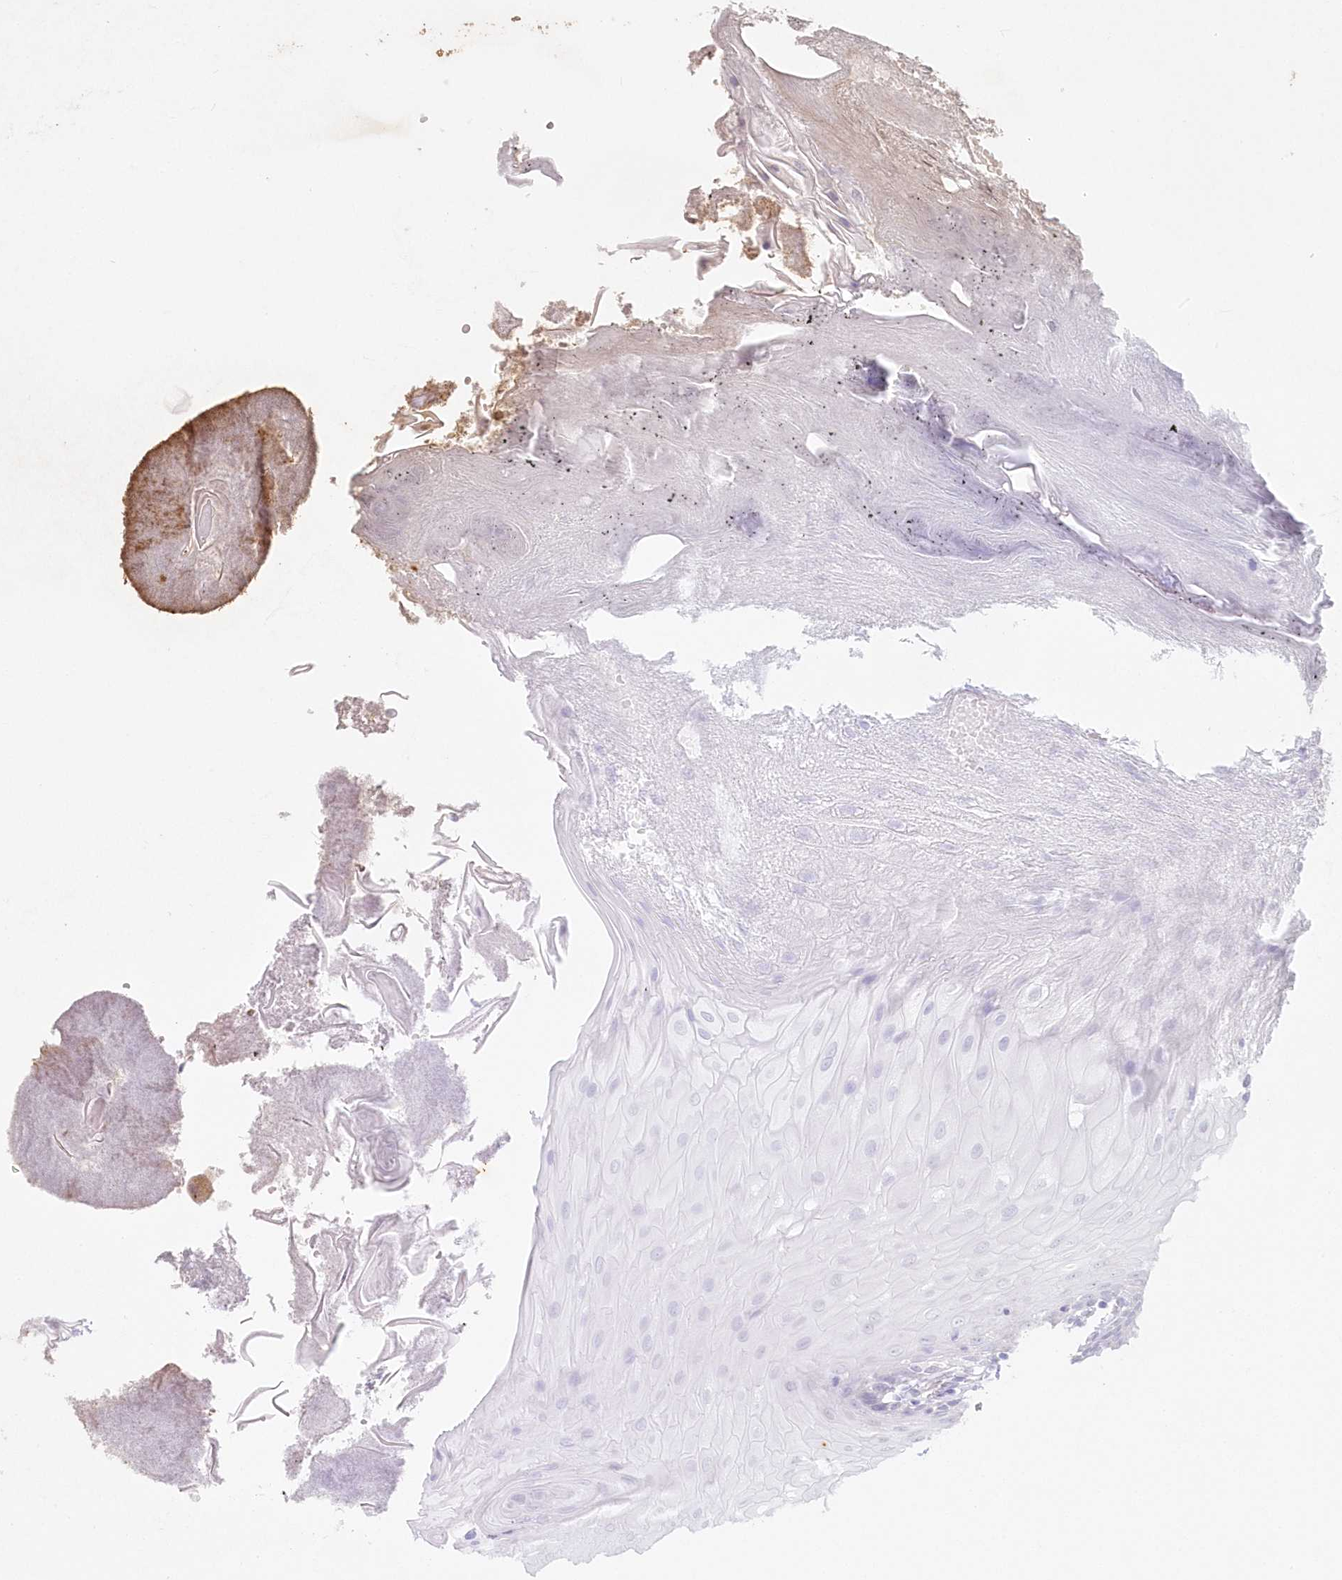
{"staining": {"intensity": "negative", "quantity": "none", "location": "none"}, "tissue": "oral mucosa", "cell_type": "Squamous epithelial cells", "image_type": "normal", "snomed": [{"axis": "morphology", "description": "Normal tissue, NOS"}, {"axis": "morphology", "description": "Squamous cell carcinoma, NOS"}, {"axis": "topography", "description": "Skeletal muscle"}, {"axis": "topography", "description": "Oral tissue"}, {"axis": "topography", "description": "Salivary gland"}, {"axis": "topography", "description": "Head-Neck"}], "caption": "DAB immunohistochemical staining of unremarkable human oral mucosa displays no significant expression in squamous epithelial cells. The staining is performed using DAB brown chromogen with nuclei counter-stained in using hematoxylin.", "gene": "LRPPRC", "patient": {"sex": "male", "age": 54}}